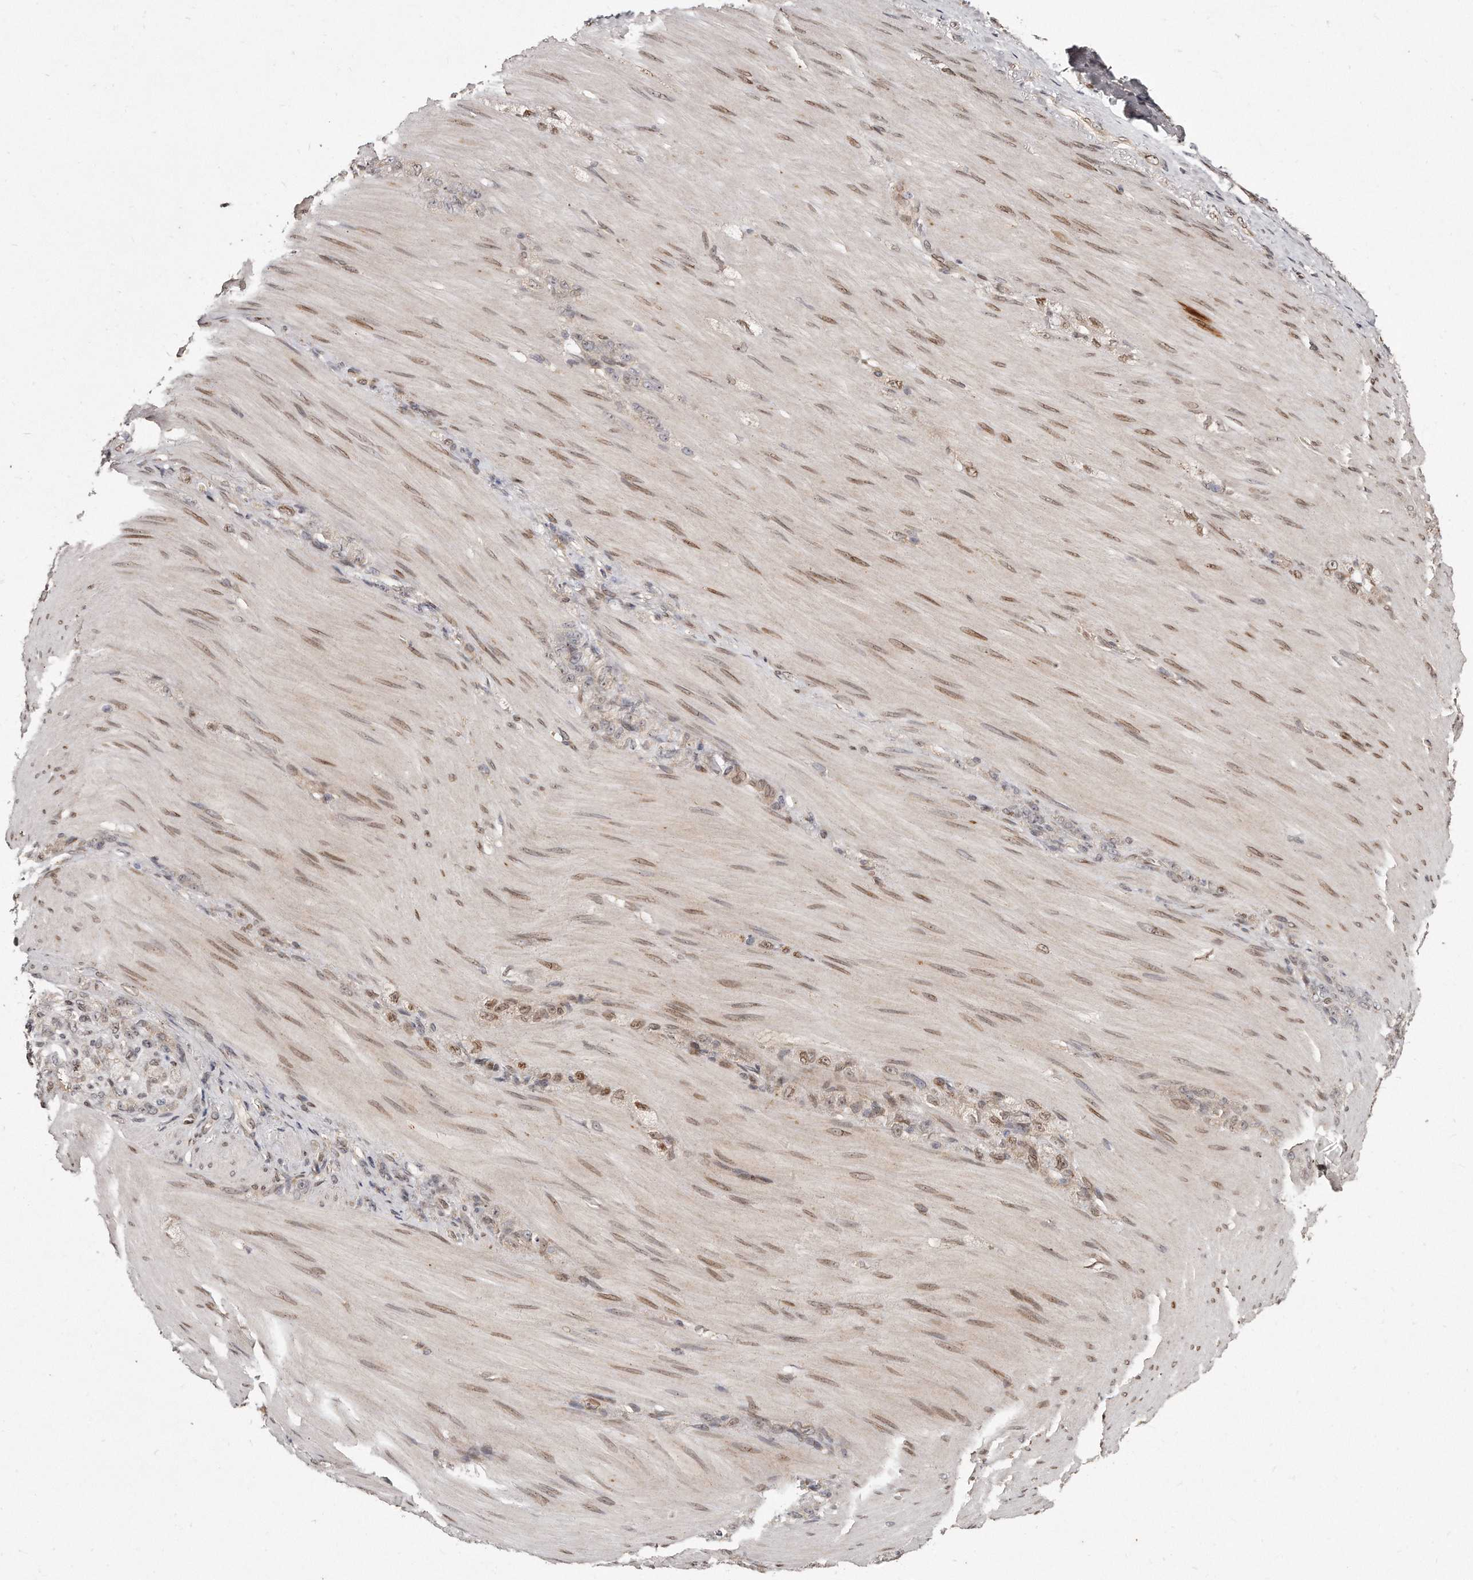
{"staining": {"intensity": "moderate", "quantity": "25%-75%", "location": "nuclear"}, "tissue": "stomach cancer", "cell_type": "Tumor cells", "image_type": "cancer", "snomed": [{"axis": "morphology", "description": "Normal tissue, NOS"}, {"axis": "morphology", "description": "Adenocarcinoma, NOS"}, {"axis": "topography", "description": "Stomach"}], "caption": "The immunohistochemical stain highlights moderate nuclear staining in tumor cells of adenocarcinoma (stomach) tissue.", "gene": "HASPIN", "patient": {"sex": "male", "age": 82}}